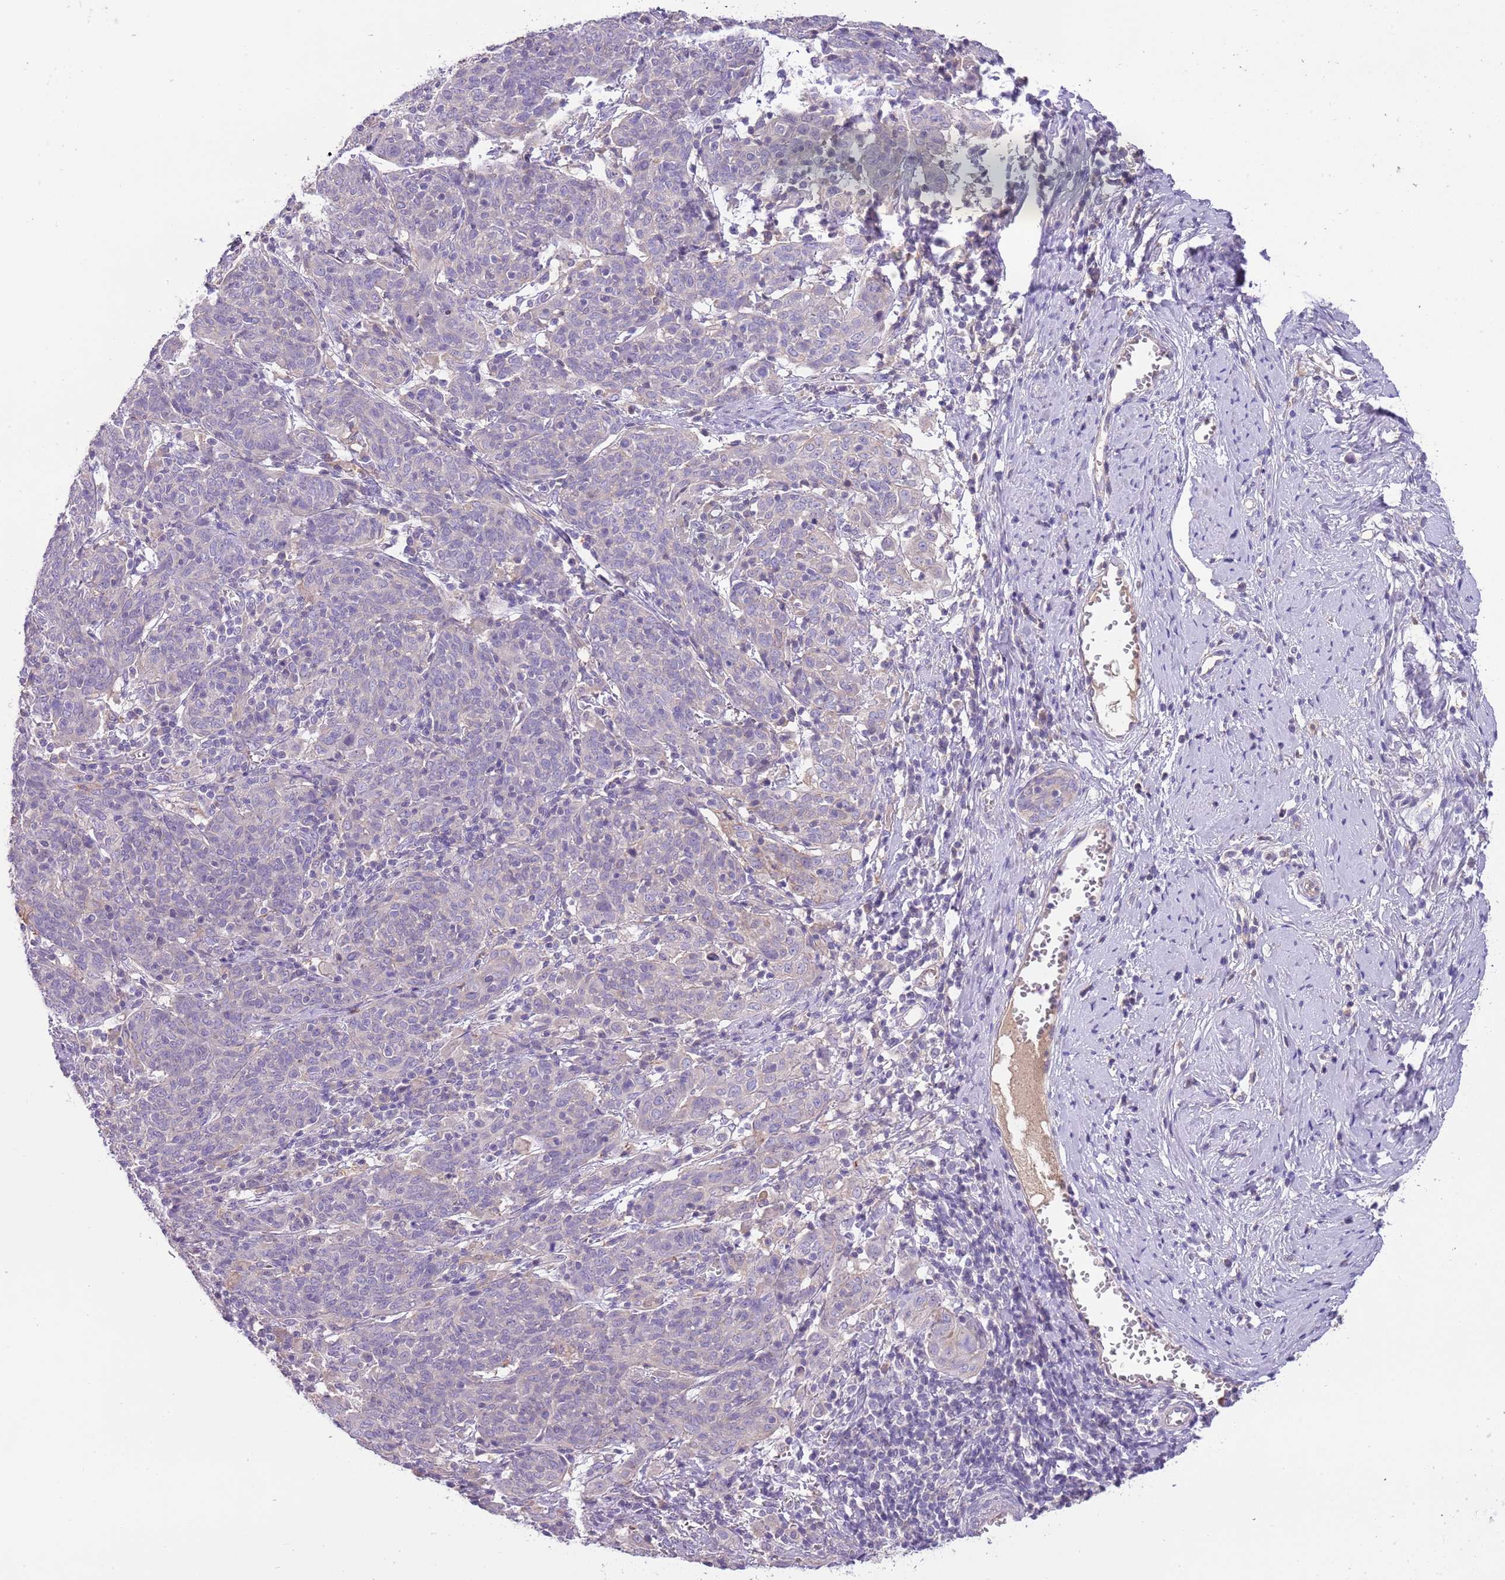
{"staining": {"intensity": "negative", "quantity": "none", "location": "none"}, "tissue": "cervical cancer", "cell_type": "Tumor cells", "image_type": "cancer", "snomed": [{"axis": "morphology", "description": "Squamous cell carcinoma, NOS"}, {"axis": "topography", "description": "Cervix"}], "caption": "This is a micrograph of immunohistochemistry staining of squamous cell carcinoma (cervical), which shows no expression in tumor cells.", "gene": "HES3", "patient": {"sex": "female", "age": 67}}